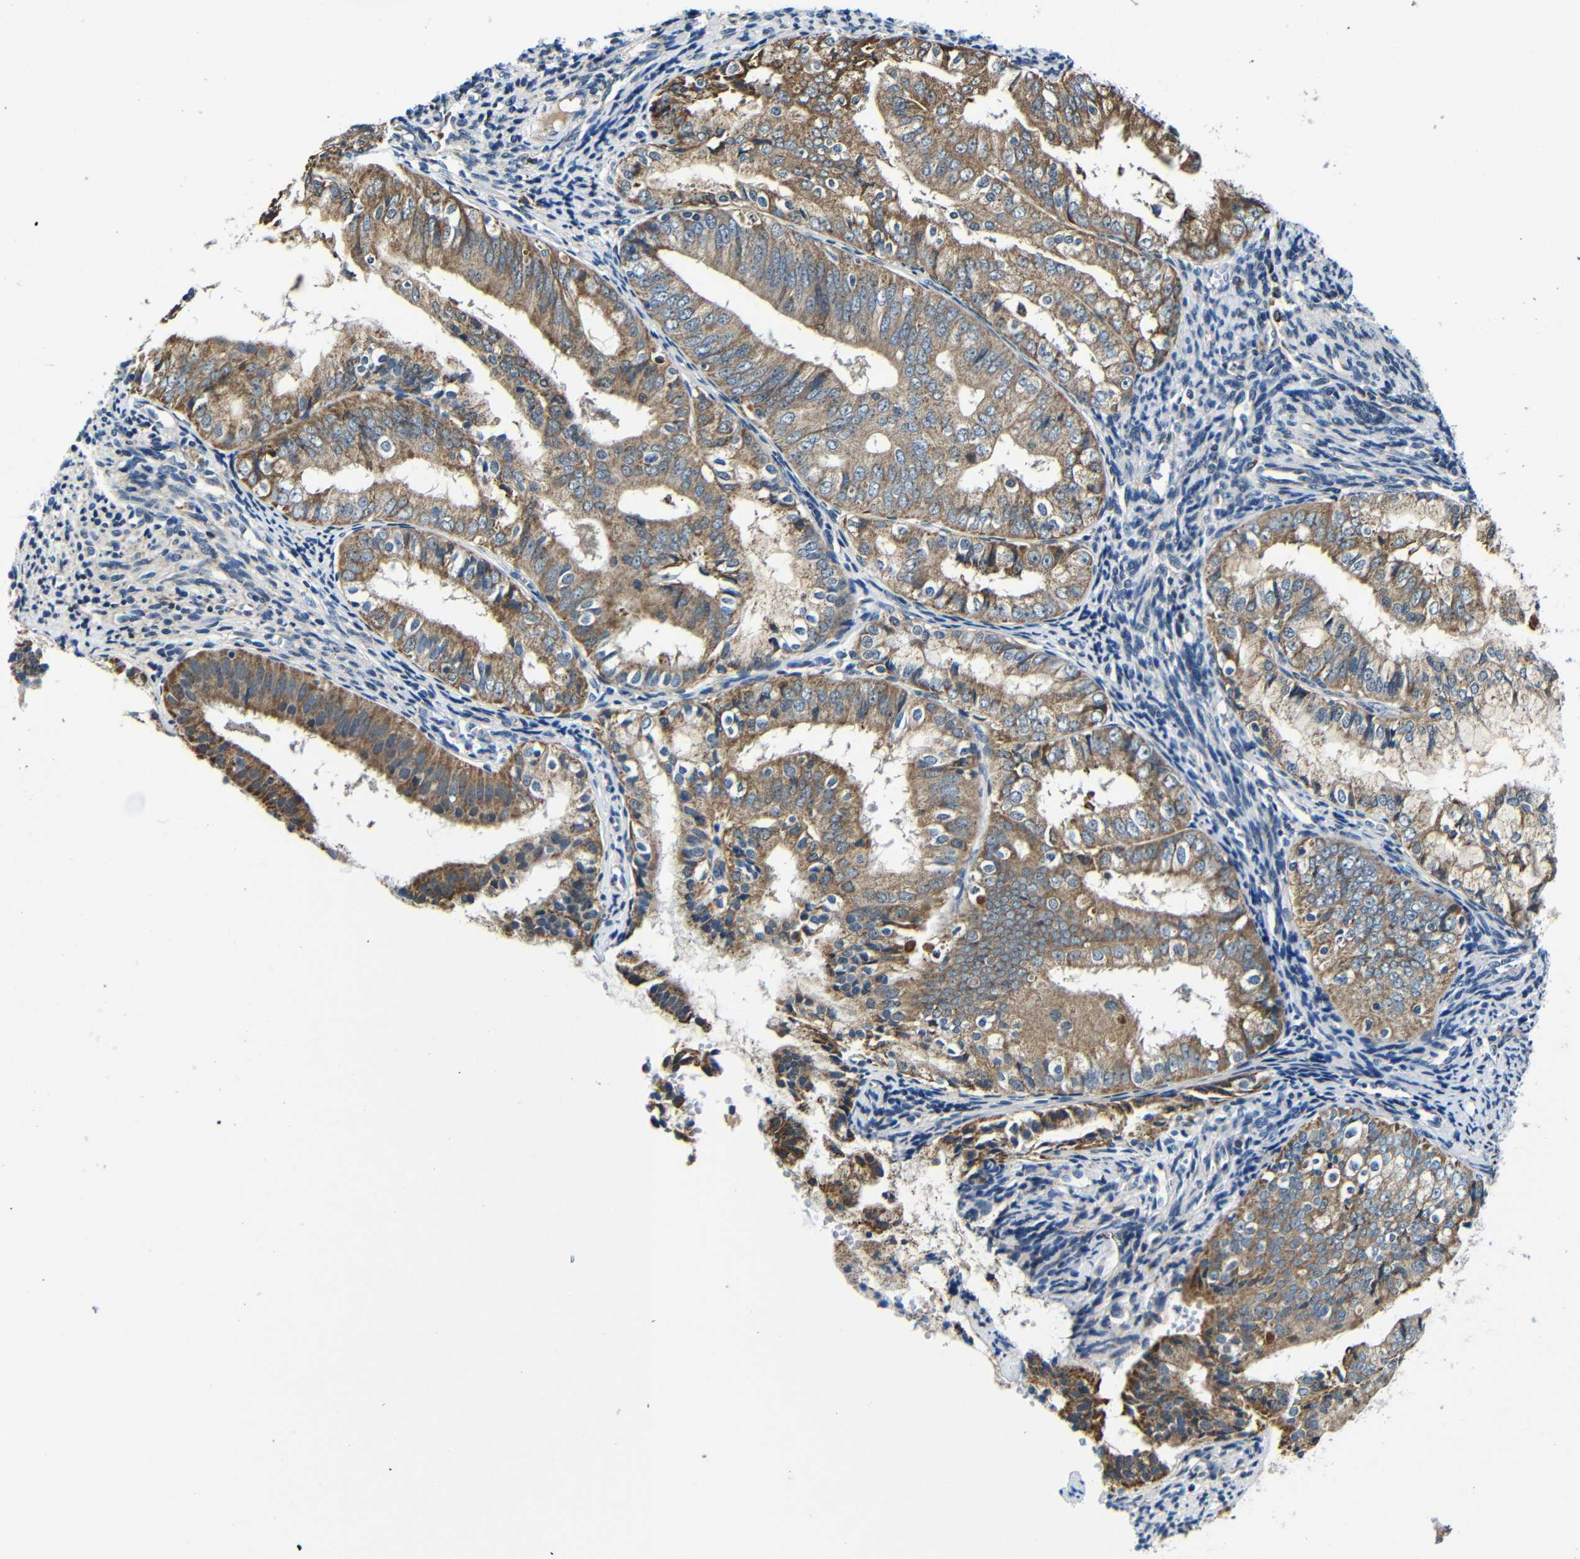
{"staining": {"intensity": "moderate", "quantity": ">75%", "location": "cytoplasmic/membranous"}, "tissue": "endometrial cancer", "cell_type": "Tumor cells", "image_type": "cancer", "snomed": [{"axis": "morphology", "description": "Adenocarcinoma, NOS"}, {"axis": "topography", "description": "Endometrium"}], "caption": "Adenocarcinoma (endometrial) was stained to show a protein in brown. There is medium levels of moderate cytoplasmic/membranous staining in about >75% of tumor cells.", "gene": "FKBP14", "patient": {"sex": "female", "age": 63}}